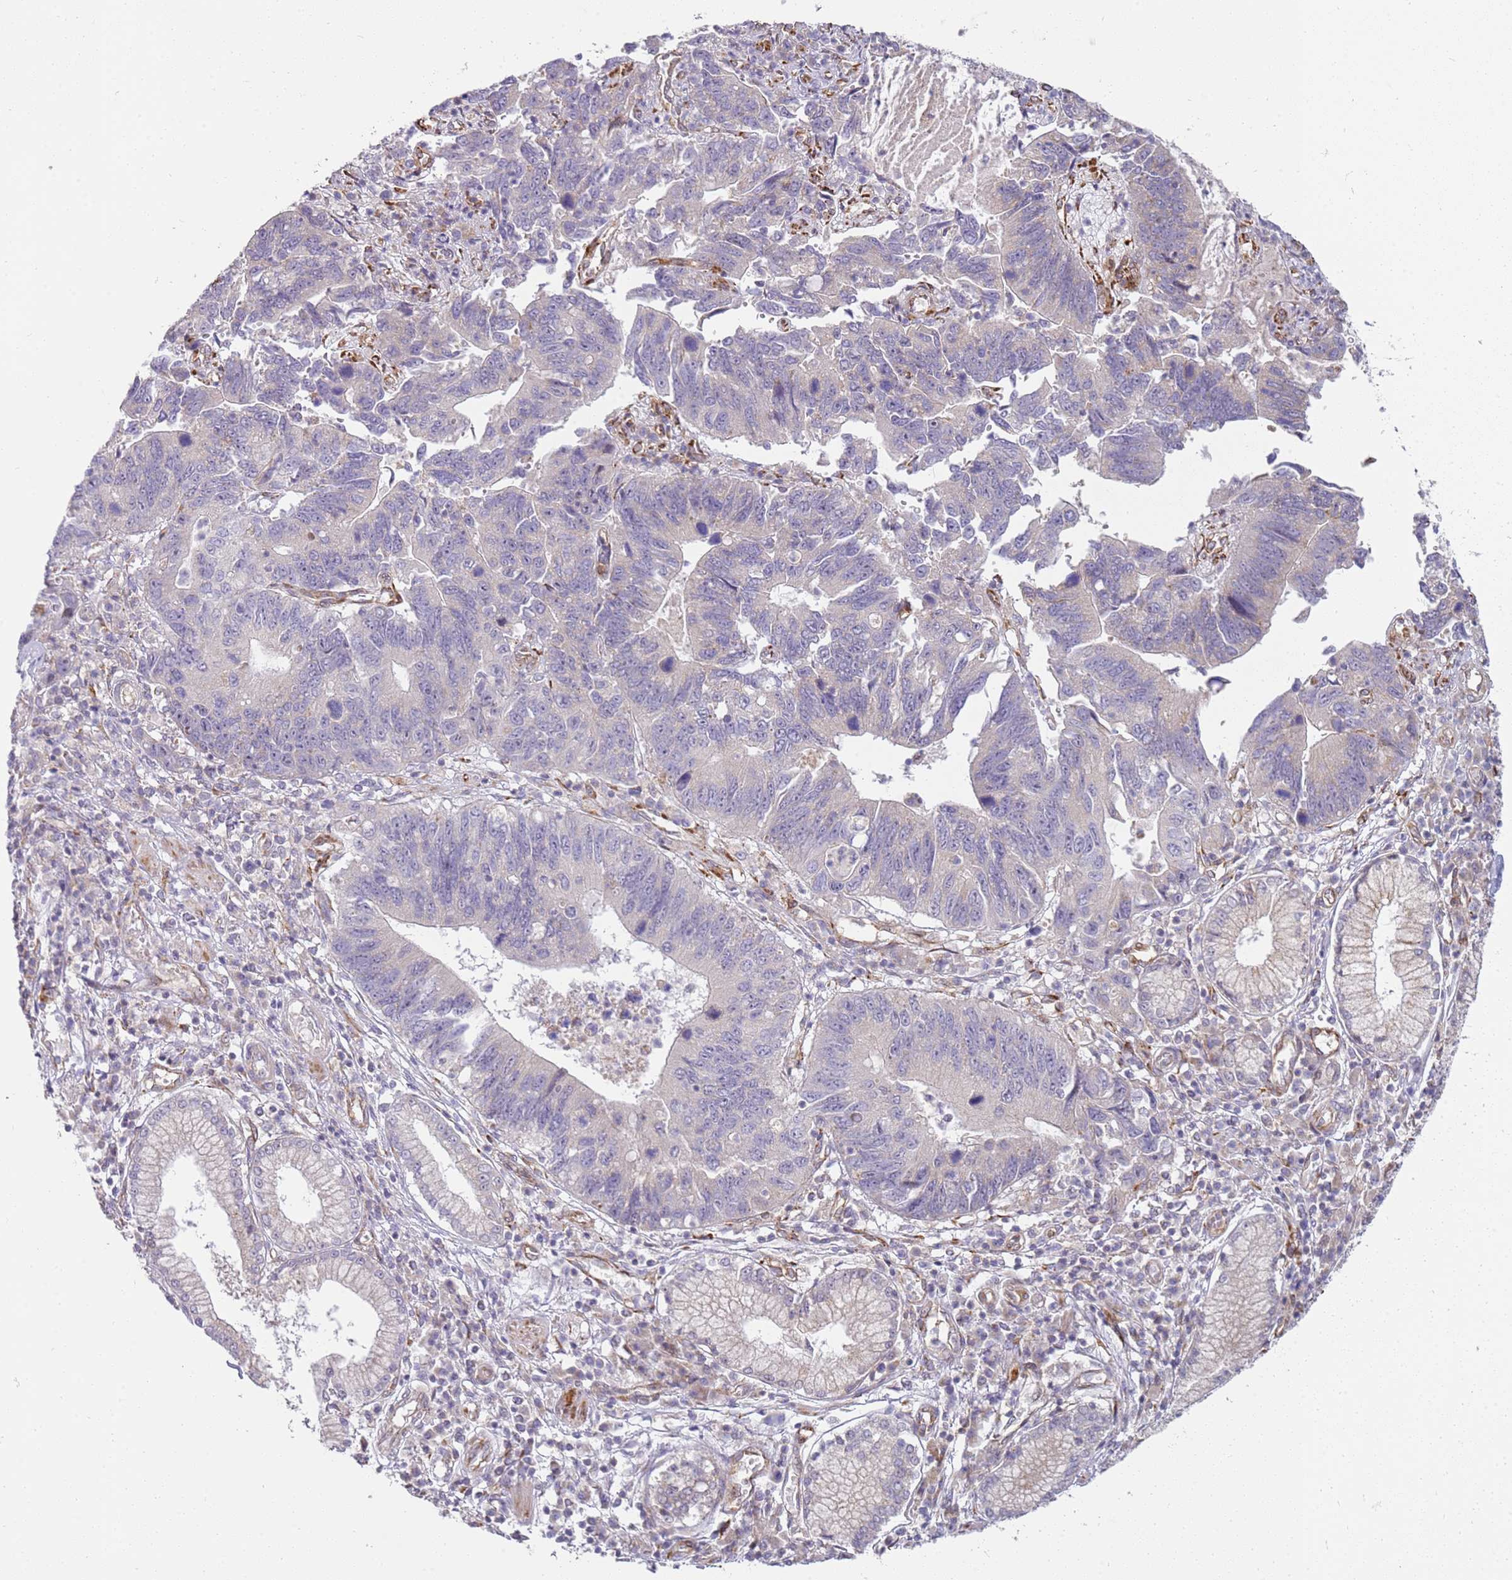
{"staining": {"intensity": "weak", "quantity": "<25%", "location": "cytoplasmic/membranous"}, "tissue": "stomach cancer", "cell_type": "Tumor cells", "image_type": "cancer", "snomed": [{"axis": "morphology", "description": "Adenocarcinoma, NOS"}, {"axis": "topography", "description": "Stomach"}], "caption": "Immunohistochemistry image of neoplastic tissue: adenocarcinoma (stomach) stained with DAB (3,3'-diaminobenzidine) exhibits no significant protein staining in tumor cells.", "gene": "GRAP", "patient": {"sex": "male", "age": 59}}